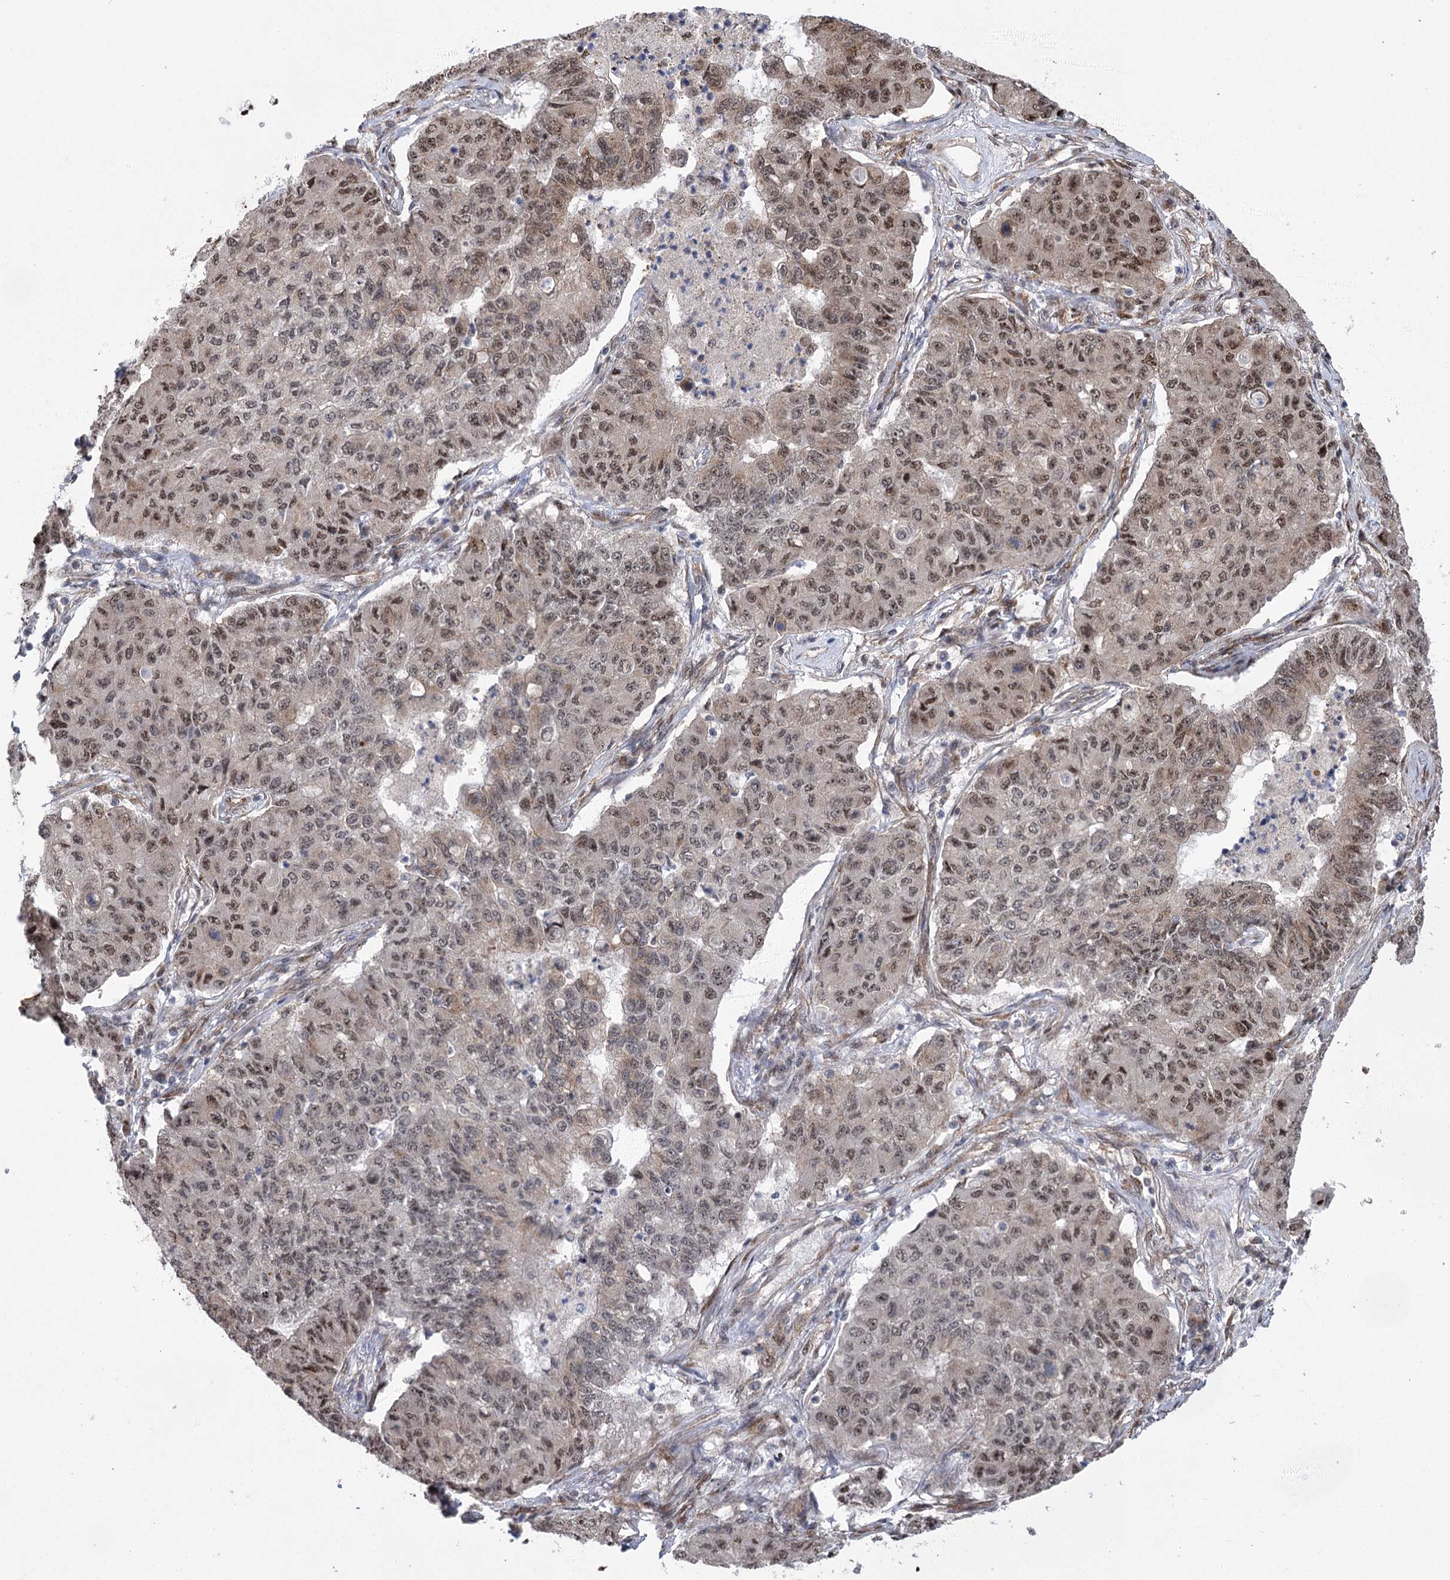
{"staining": {"intensity": "moderate", "quantity": ">75%", "location": "nuclear"}, "tissue": "lung cancer", "cell_type": "Tumor cells", "image_type": "cancer", "snomed": [{"axis": "morphology", "description": "Squamous cell carcinoma, NOS"}, {"axis": "topography", "description": "Lung"}], "caption": "Tumor cells reveal medium levels of moderate nuclear positivity in about >75% of cells in lung cancer. (DAB (3,3'-diaminobenzidine) IHC with brightfield microscopy, high magnification).", "gene": "PARM1", "patient": {"sex": "male", "age": 74}}